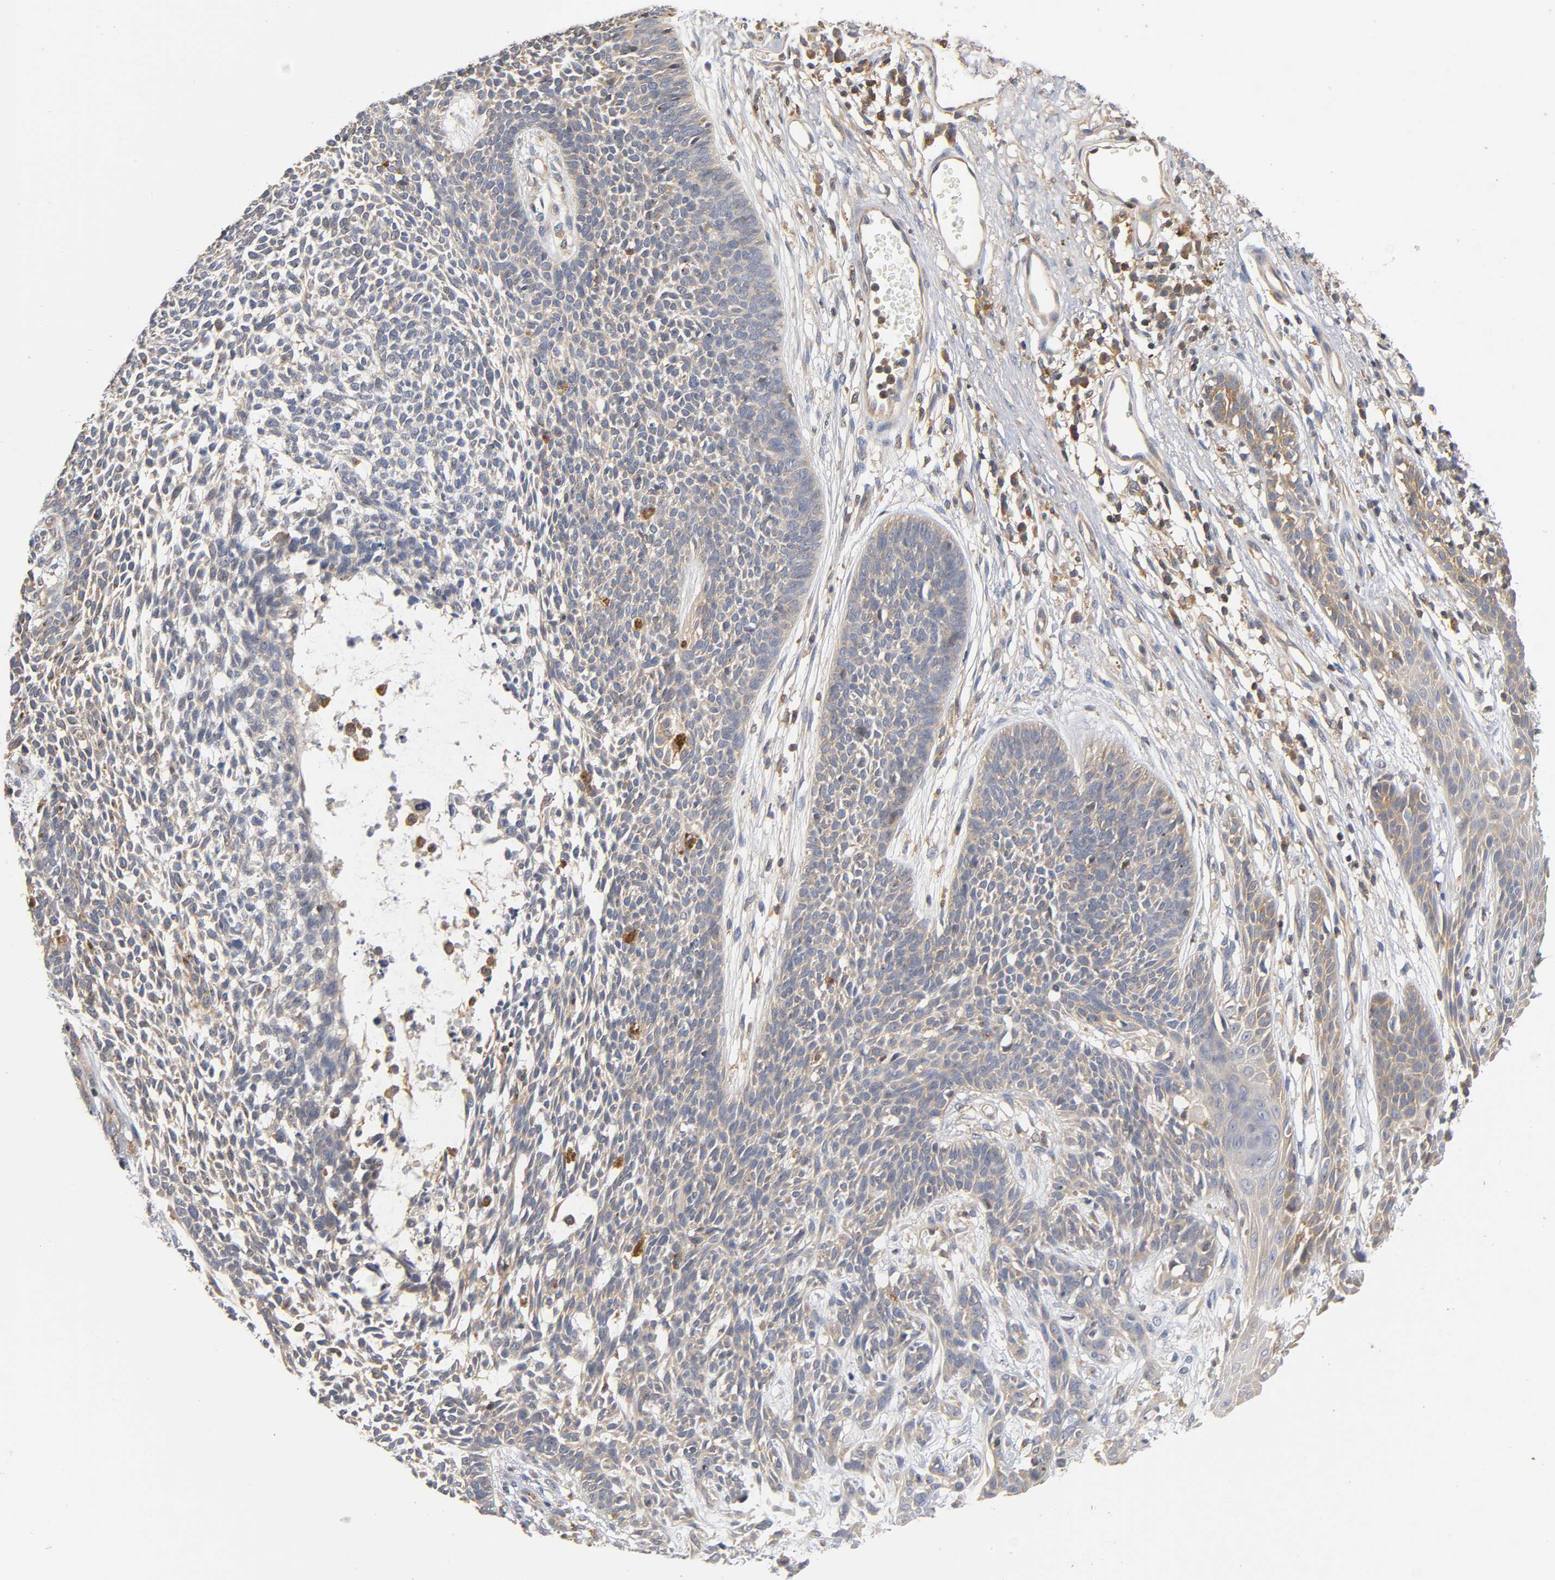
{"staining": {"intensity": "moderate", "quantity": "25%-75%", "location": "cytoplasmic/membranous"}, "tissue": "skin cancer", "cell_type": "Tumor cells", "image_type": "cancer", "snomed": [{"axis": "morphology", "description": "Basal cell carcinoma"}, {"axis": "topography", "description": "Skin"}], "caption": "A high-resolution image shows immunohistochemistry (IHC) staining of skin cancer, which exhibits moderate cytoplasmic/membranous positivity in approximately 25%-75% of tumor cells.", "gene": "ACTR2", "patient": {"sex": "female", "age": 84}}